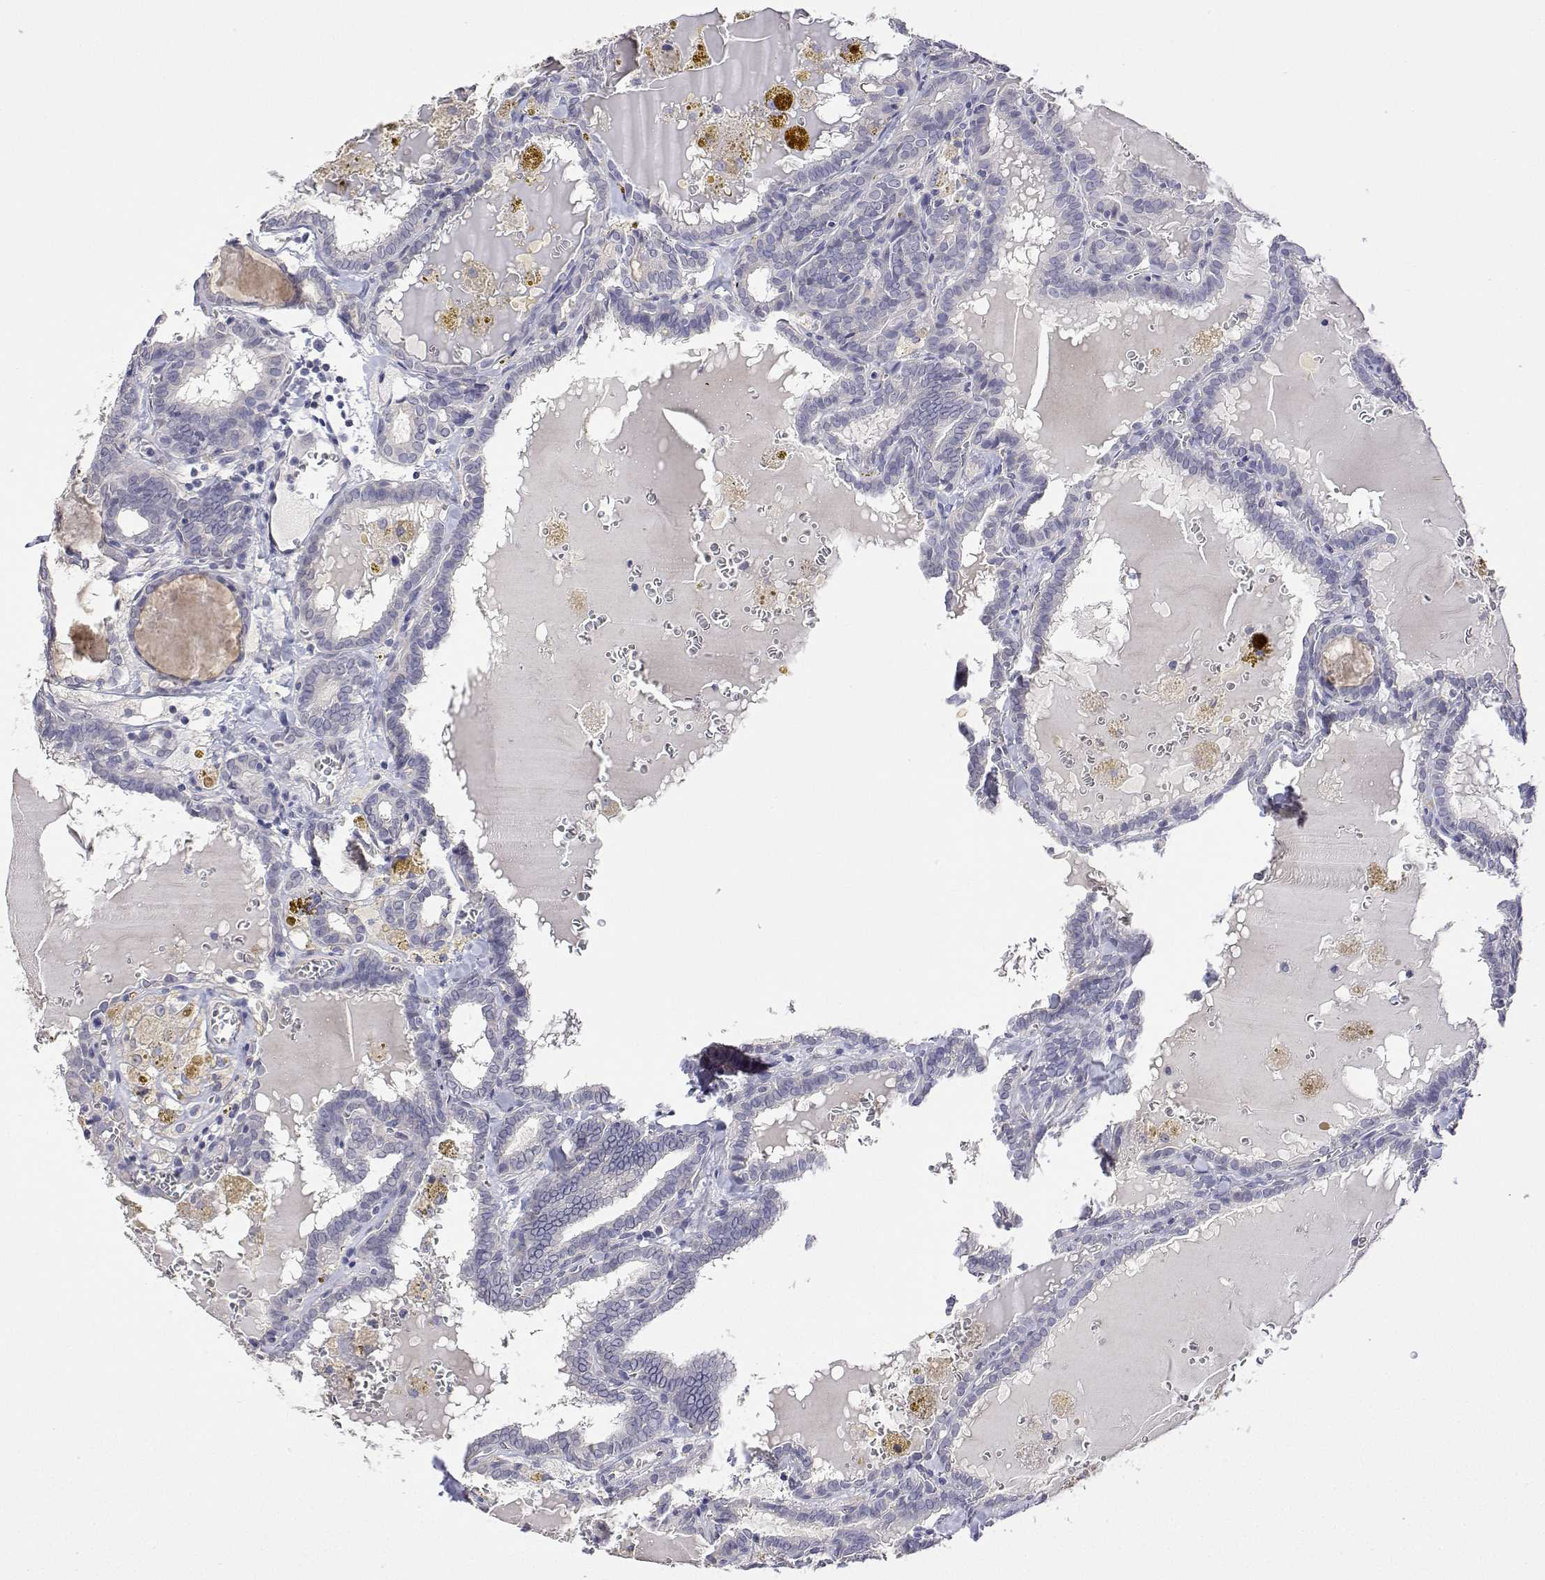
{"staining": {"intensity": "negative", "quantity": "none", "location": "none"}, "tissue": "thyroid cancer", "cell_type": "Tumor cells", "image_type": "cancer", "snomed": [{"axis": "morphology", "description": "Papillary adenocarcinoma, NOS"}, {"axis": "topography", "description": "Thyroid gland"}], "caption": "Papillary adenocarcinoma (thyroid) stained for a protein using immunohistochemistry (IHC) displays no positivity tumor cells.", "gene": "PLCB1", "patient": {"sex": "female", "age": 39}}